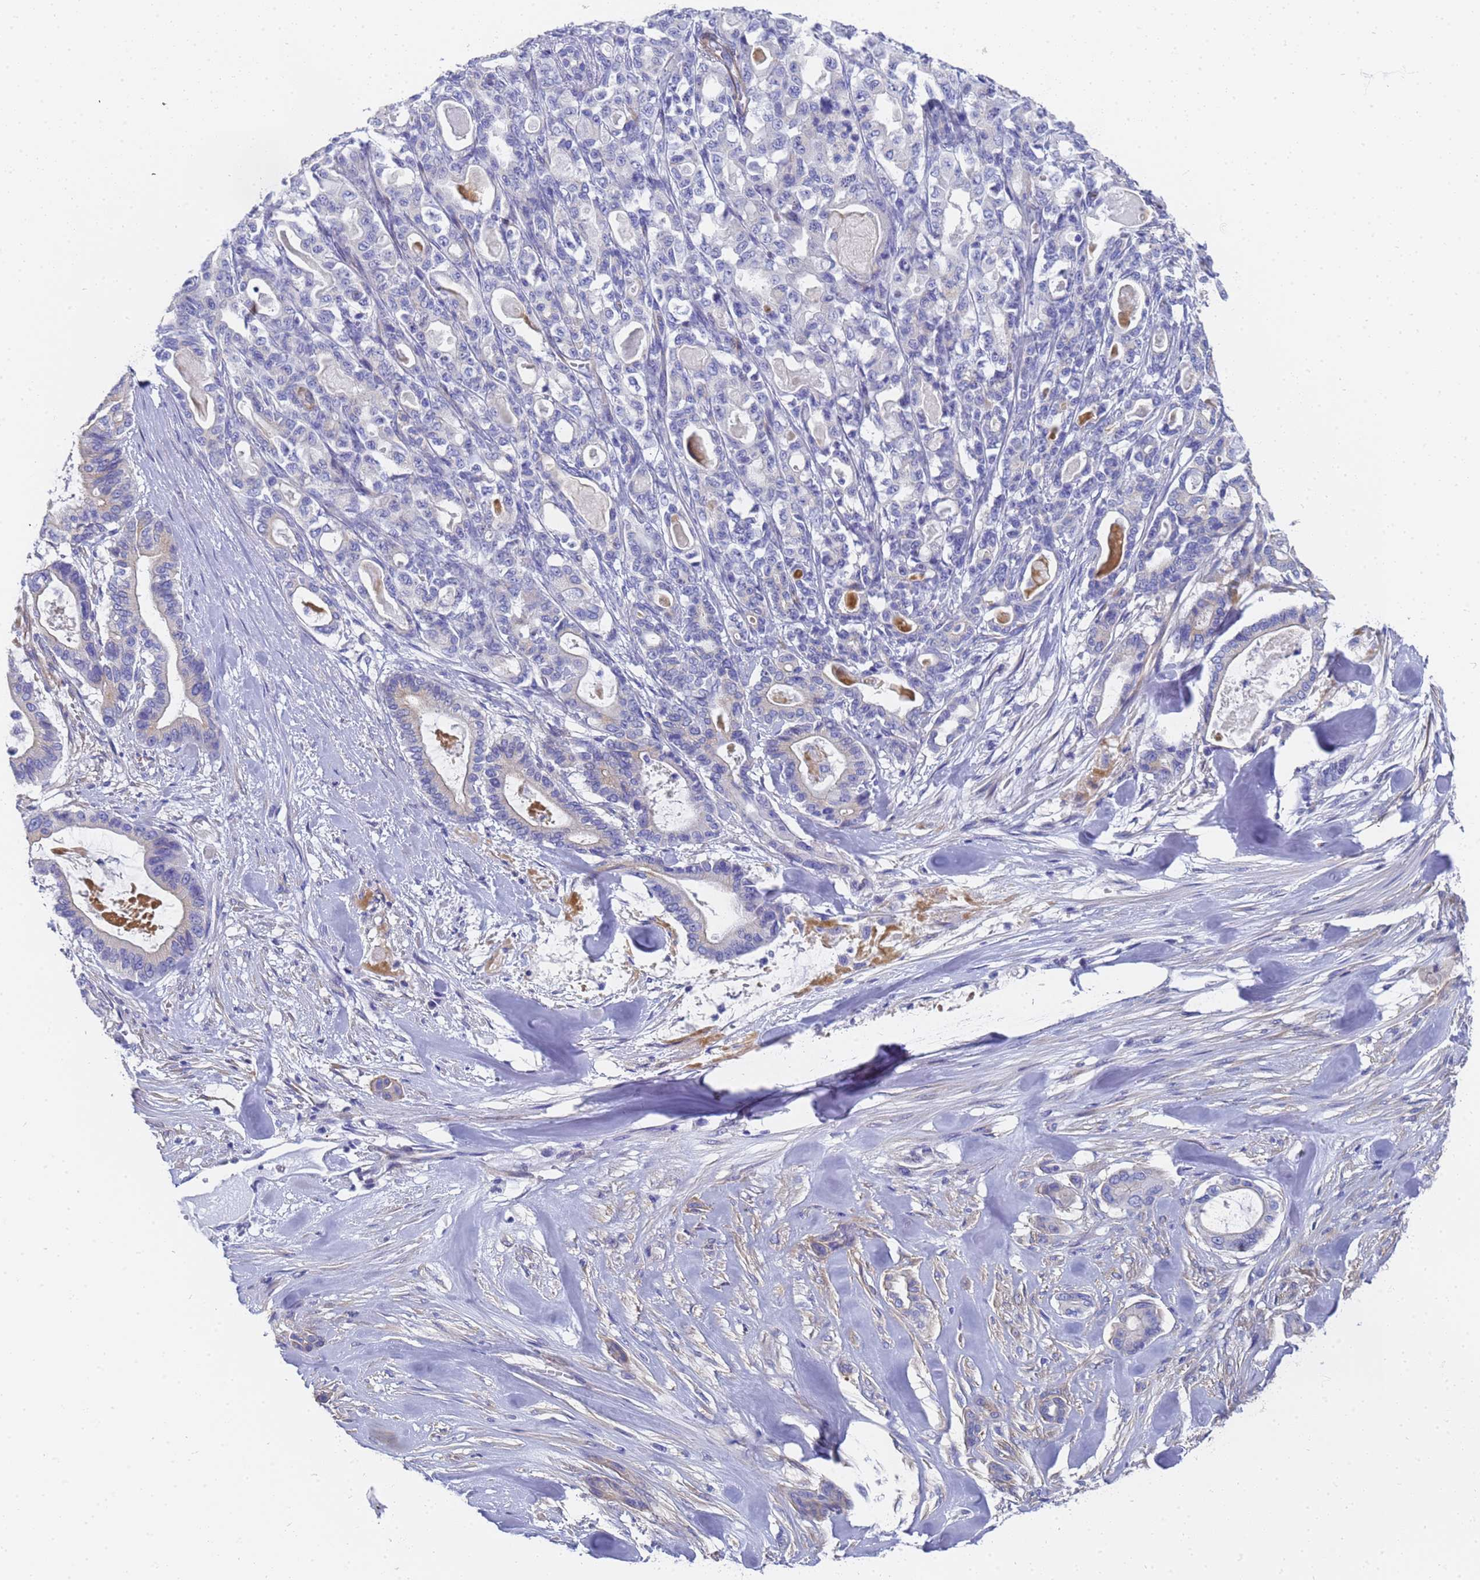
{"staining": {"intensity": "negative", "quantity": "none", "location": "none"}, "tissue": "pancreatic cancer", "cell_type": "Tumor cells", "image_type": "cancer", "snomed": [{"axis": "morphology", "description": "Adenocarcinoma, NOS"}, {"axis": "topography", "description": "Pancreas"}], "caption": "Immunohistochemistry micrograph of human adenocarcinoma (pancreatic) stained for a protein (brown), which reveals no staining in tumor cells.", "gene": "TUBB1", "patient": {"sex": "male", "age": 63}}